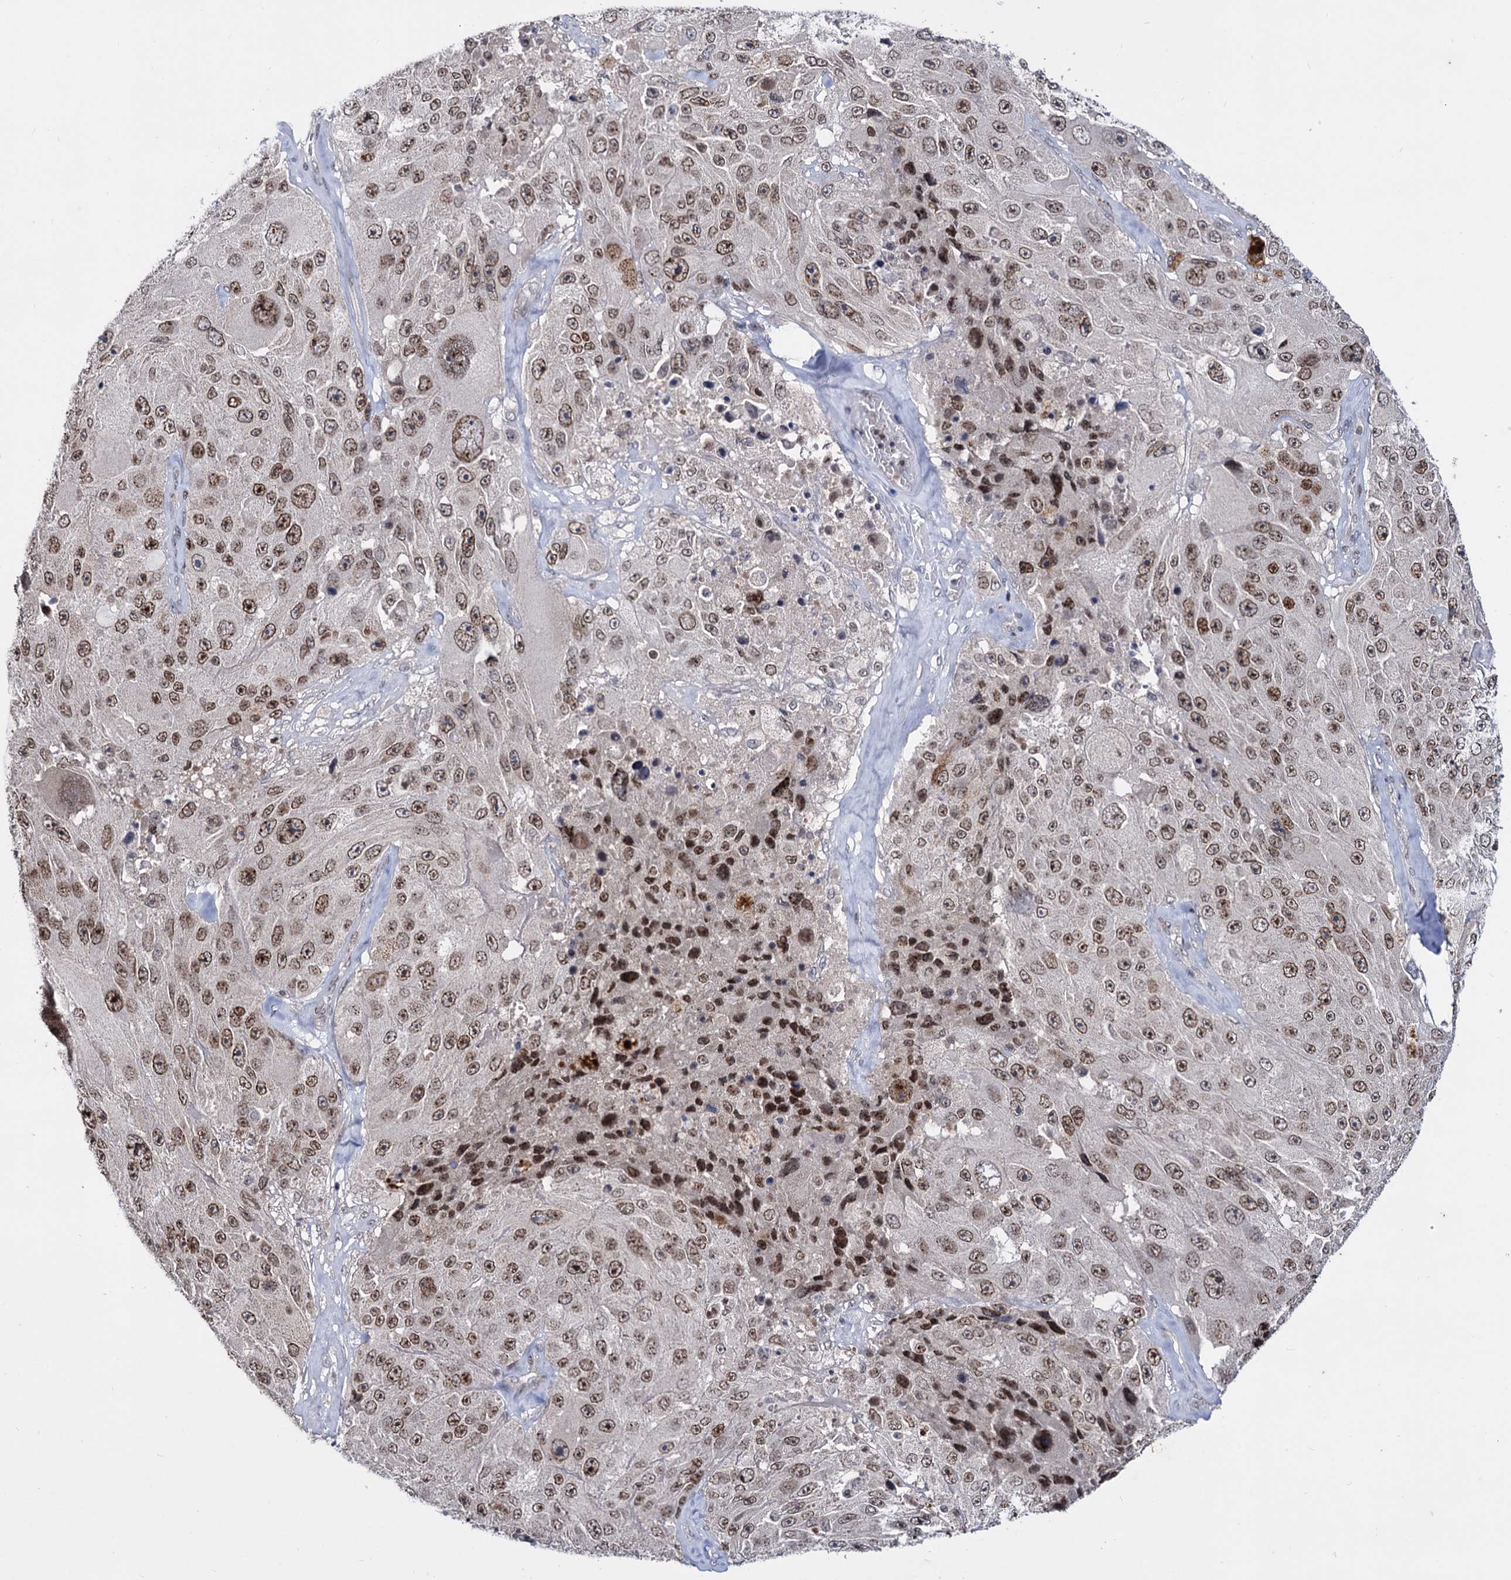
{"staining": {"intensity": "strong", "quantity": ">75%", "location": "nuclear"}, "tissue": "melanoma", "cell_type": "Tumor cells", "image_type": "cancer", "snomed": [{"axis": "morphology", "description": "Malignant melanoma, Metastatic site"}, {"axis": "topography", "description": "Lymph node"}], "caption": "A high-resolution histopathology image shows immunohistochemistry staining of malignant melanoma (metastatic site), which shows strong nuclear expression in about >75% of tumor cells.", "gene": "SMCHD1", "patient": {"sex": "male", "age": 62}}